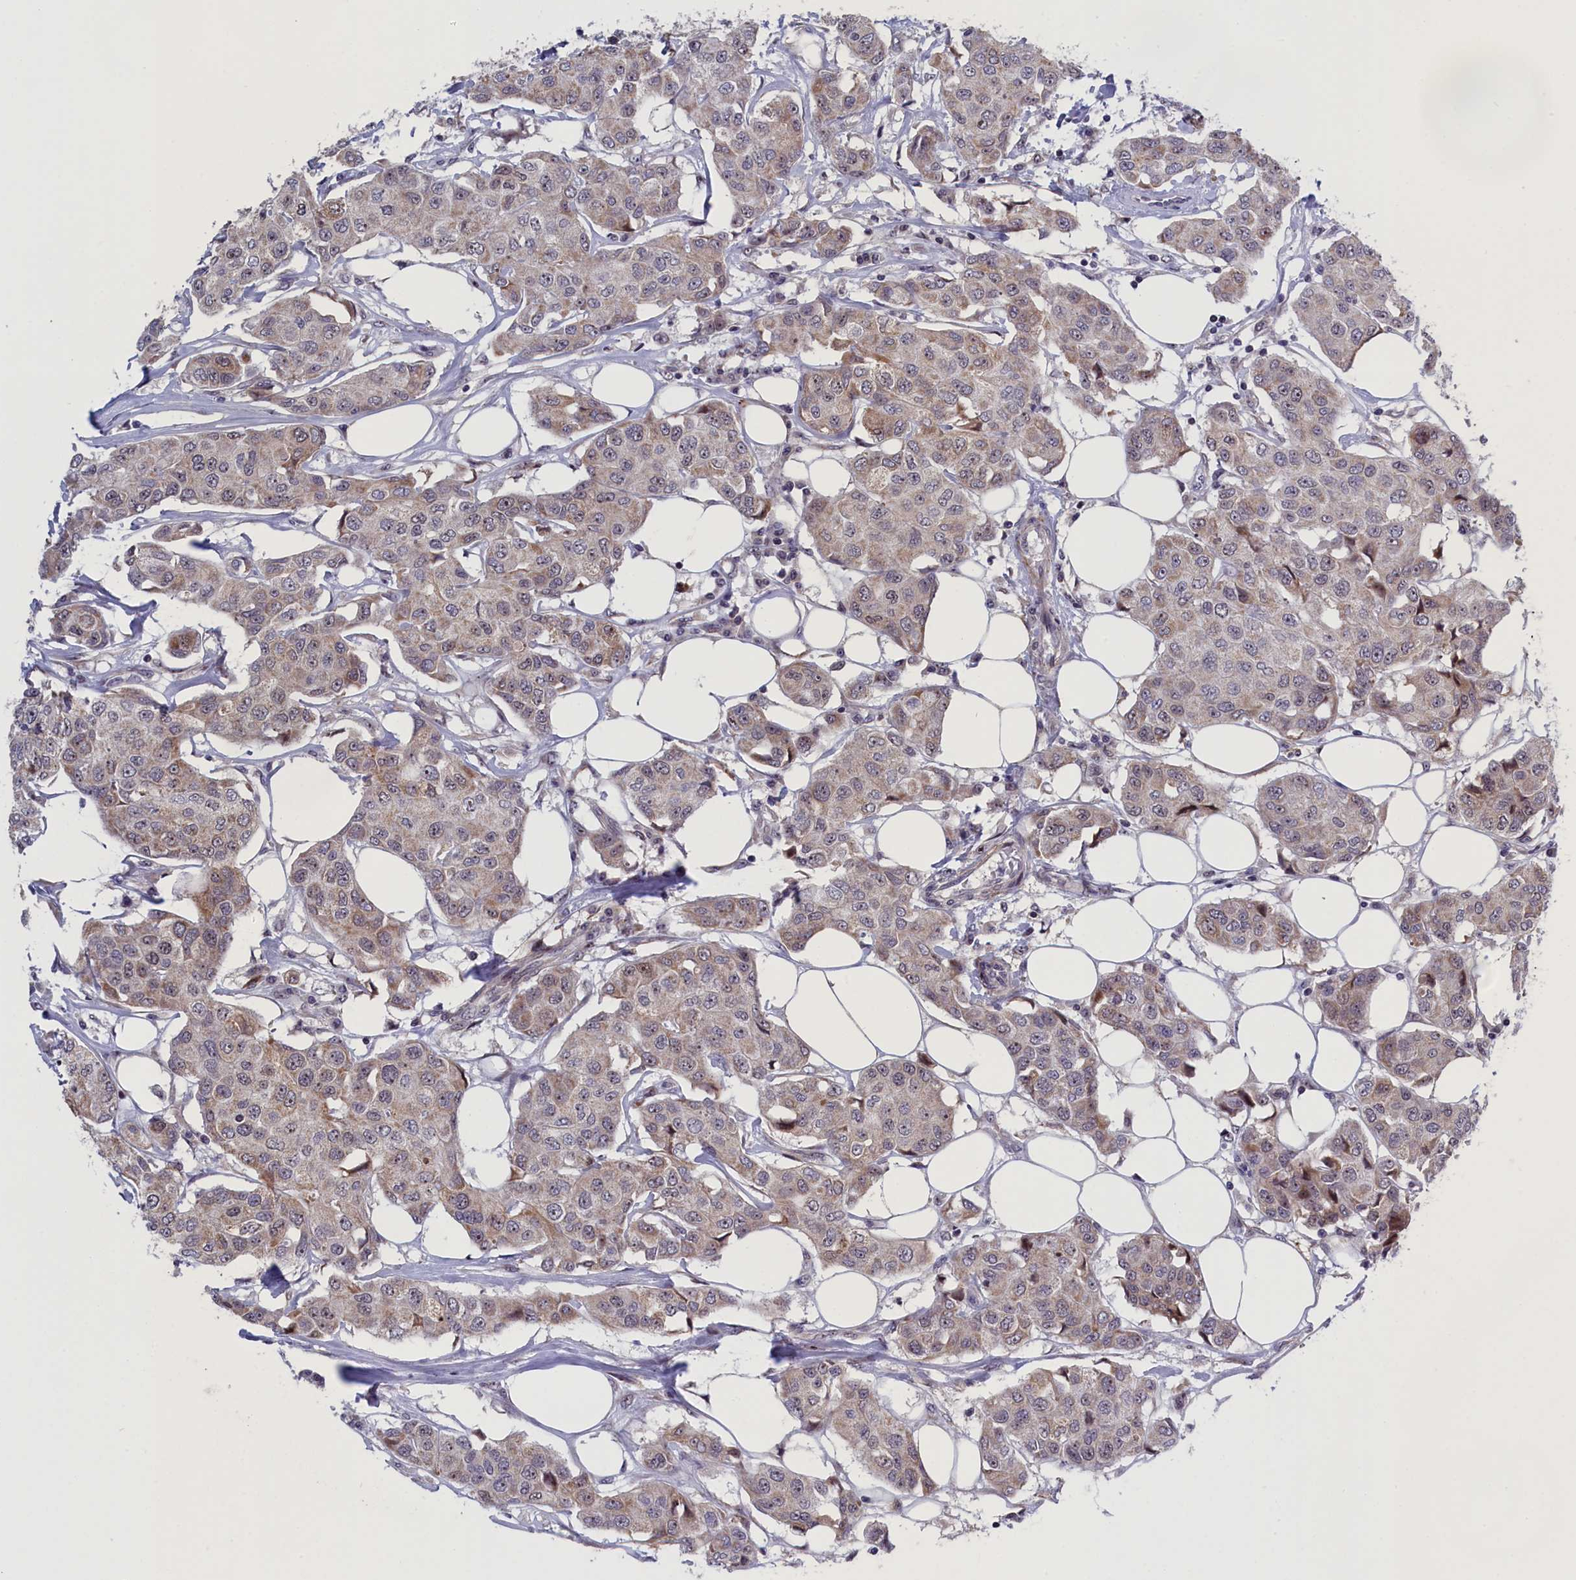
{"staining": {"intensity": "weak", "quantity": "25%-75%", "location": "cytoplasmic/membranous"}, "tissue": "breast cancer", "cell_type": "Tumor cells", "image_type": "cancer", "snomed": [{"axis": "morphology", "description": "Duct carcinoma"}, {"axis": "topography", "description": "Breast"}], "caption": "Invasive ductal carcinoma (breast) tissue displays weak cytoplasmic/membranous staining in approximately 25%-75% of tumor cells, visualized by immunohistochemistry.", "gene": "PPAN", "patient": {"sex": "female", "age": 80}}